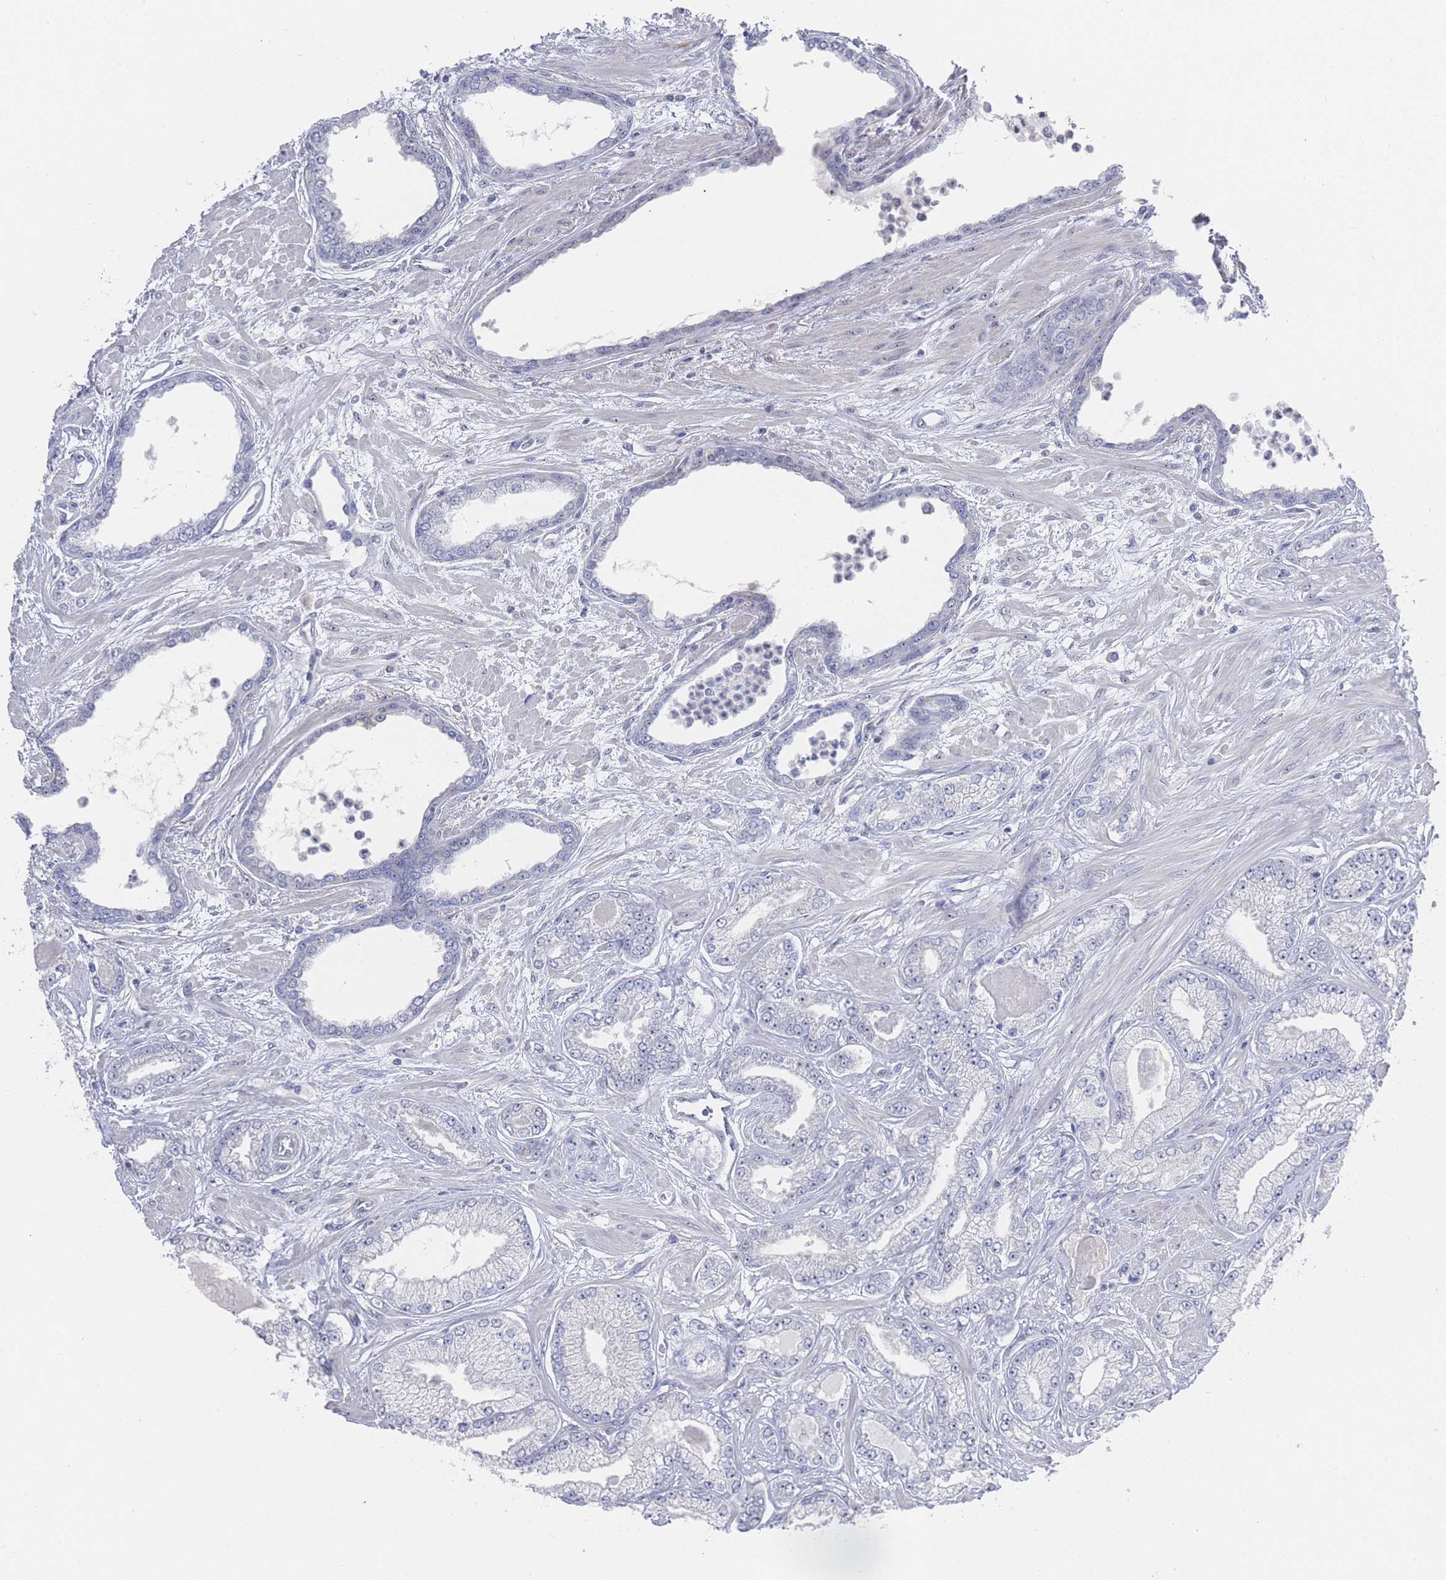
{"staining": {"intensity": "negative", "quantity": "none", "location": "none"}, "tissue": "prostate cancer", "cell_type": "Tumor cells", "image_type": "cancer", "snomed": [{"axis": "morphology", "description": "Adenocarcinoma, Low grade"}, {"axis": "topography", "description": "Prostate"}], "caption": "The image shows no significant staining in tumor cells of prostate cancer (adenocarcinoma (low-grade)).", "gene": "ZNF142", "patient": {"sex": "male", "age": 64}}